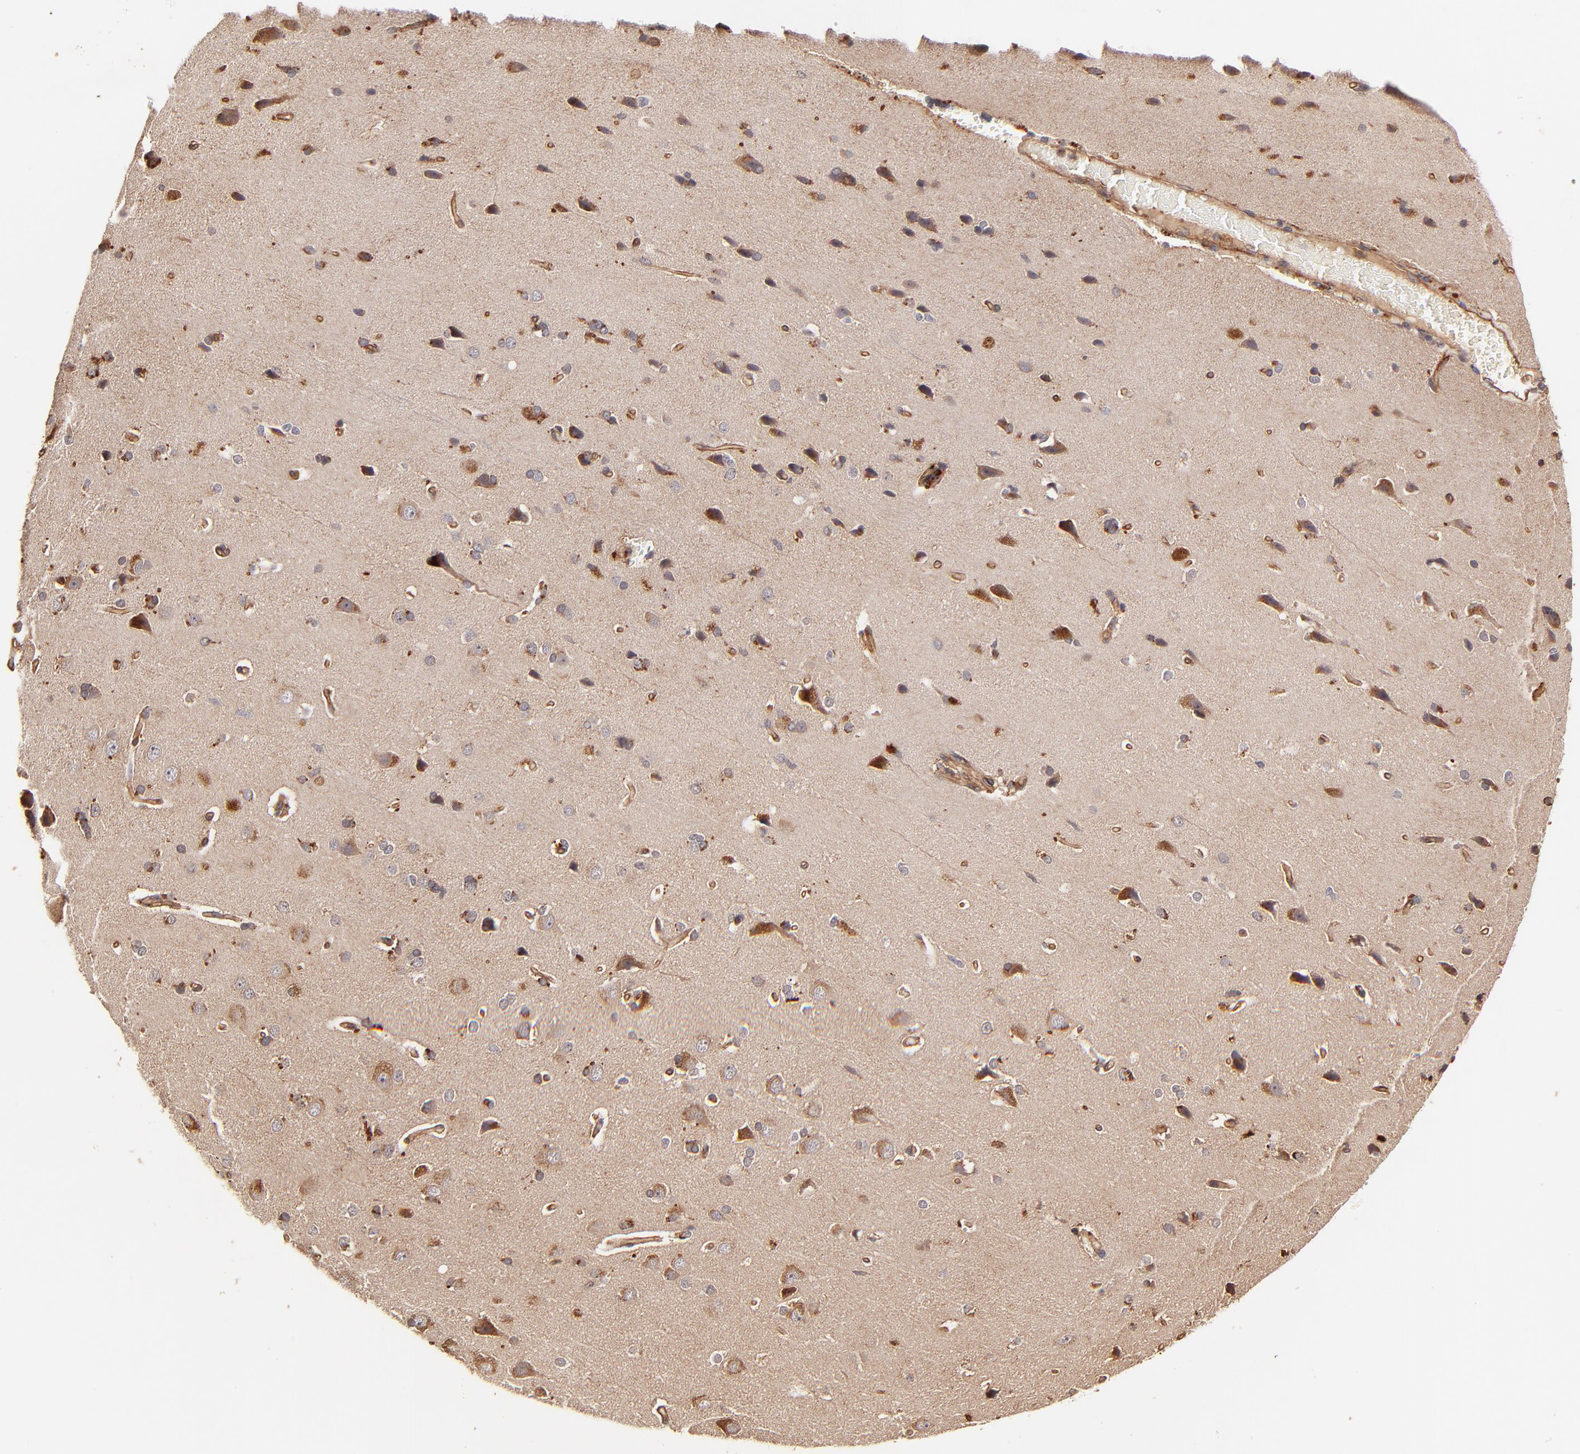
{"staining": {"intensity": "strong", "quantity": ">75%", "location": "cytoplasmic/membranous"}, "tissue": "cerebral cortex", "cell_type": "Endothelial cells", "image_type": "normal", "snomed": [{"axis": "morphology", "description": "Normal tissue, NOS"}, {"axis": "topography", "description": "Cerebral cortex"}], "caption": "IHC image of unremarkable cerebral cortex stained for a protein (brown), which reveals high levels of strong cytoplasmic/membranous staining in about >75% of endothelial cells.", "gene": "ITGB1", "patient": {"sex": "male", "age": 62}}